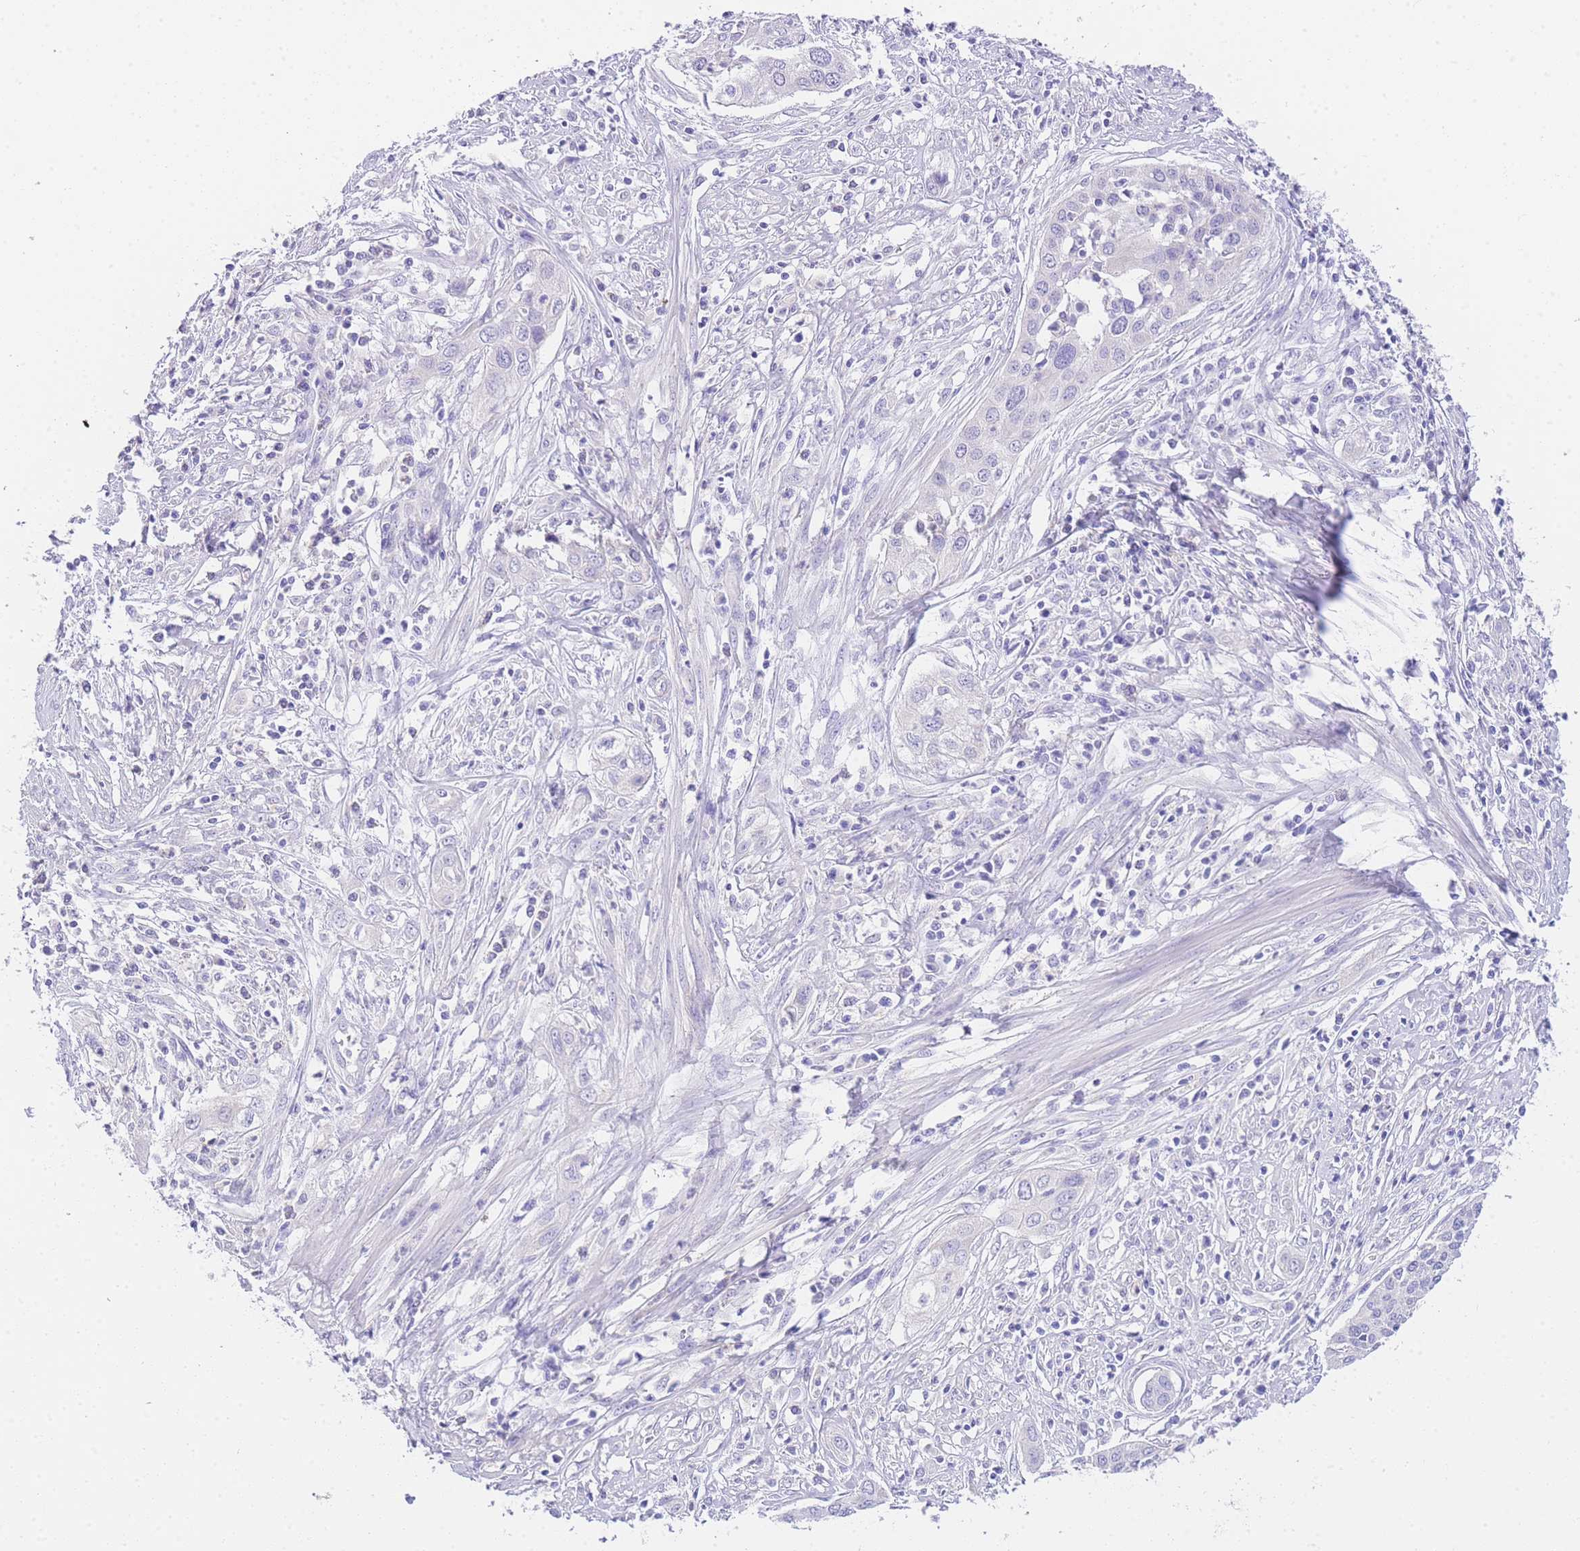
{"staining": {"intensity": "negative", "quantity": "none", "location": "none"}, "tissue": "cervical cancer", "cell_type": "Tumor cells", "image_type": "cancer", "snomed": [{"axis": "morphology", "description": "Squamous cell carcinoma, NOS"}, {"axis": "topography", "description": "Cervix"}], "caption": "This photomicrograph is of cervical squamous cell carcinoma stained with immunohistochemistry (IHC) to label a protein in brown with the nuclei are counter-stained blue. There is no expression in tumor cells.", "gene": "EPN2", "patient": {"sex": "female", "age": 34}}